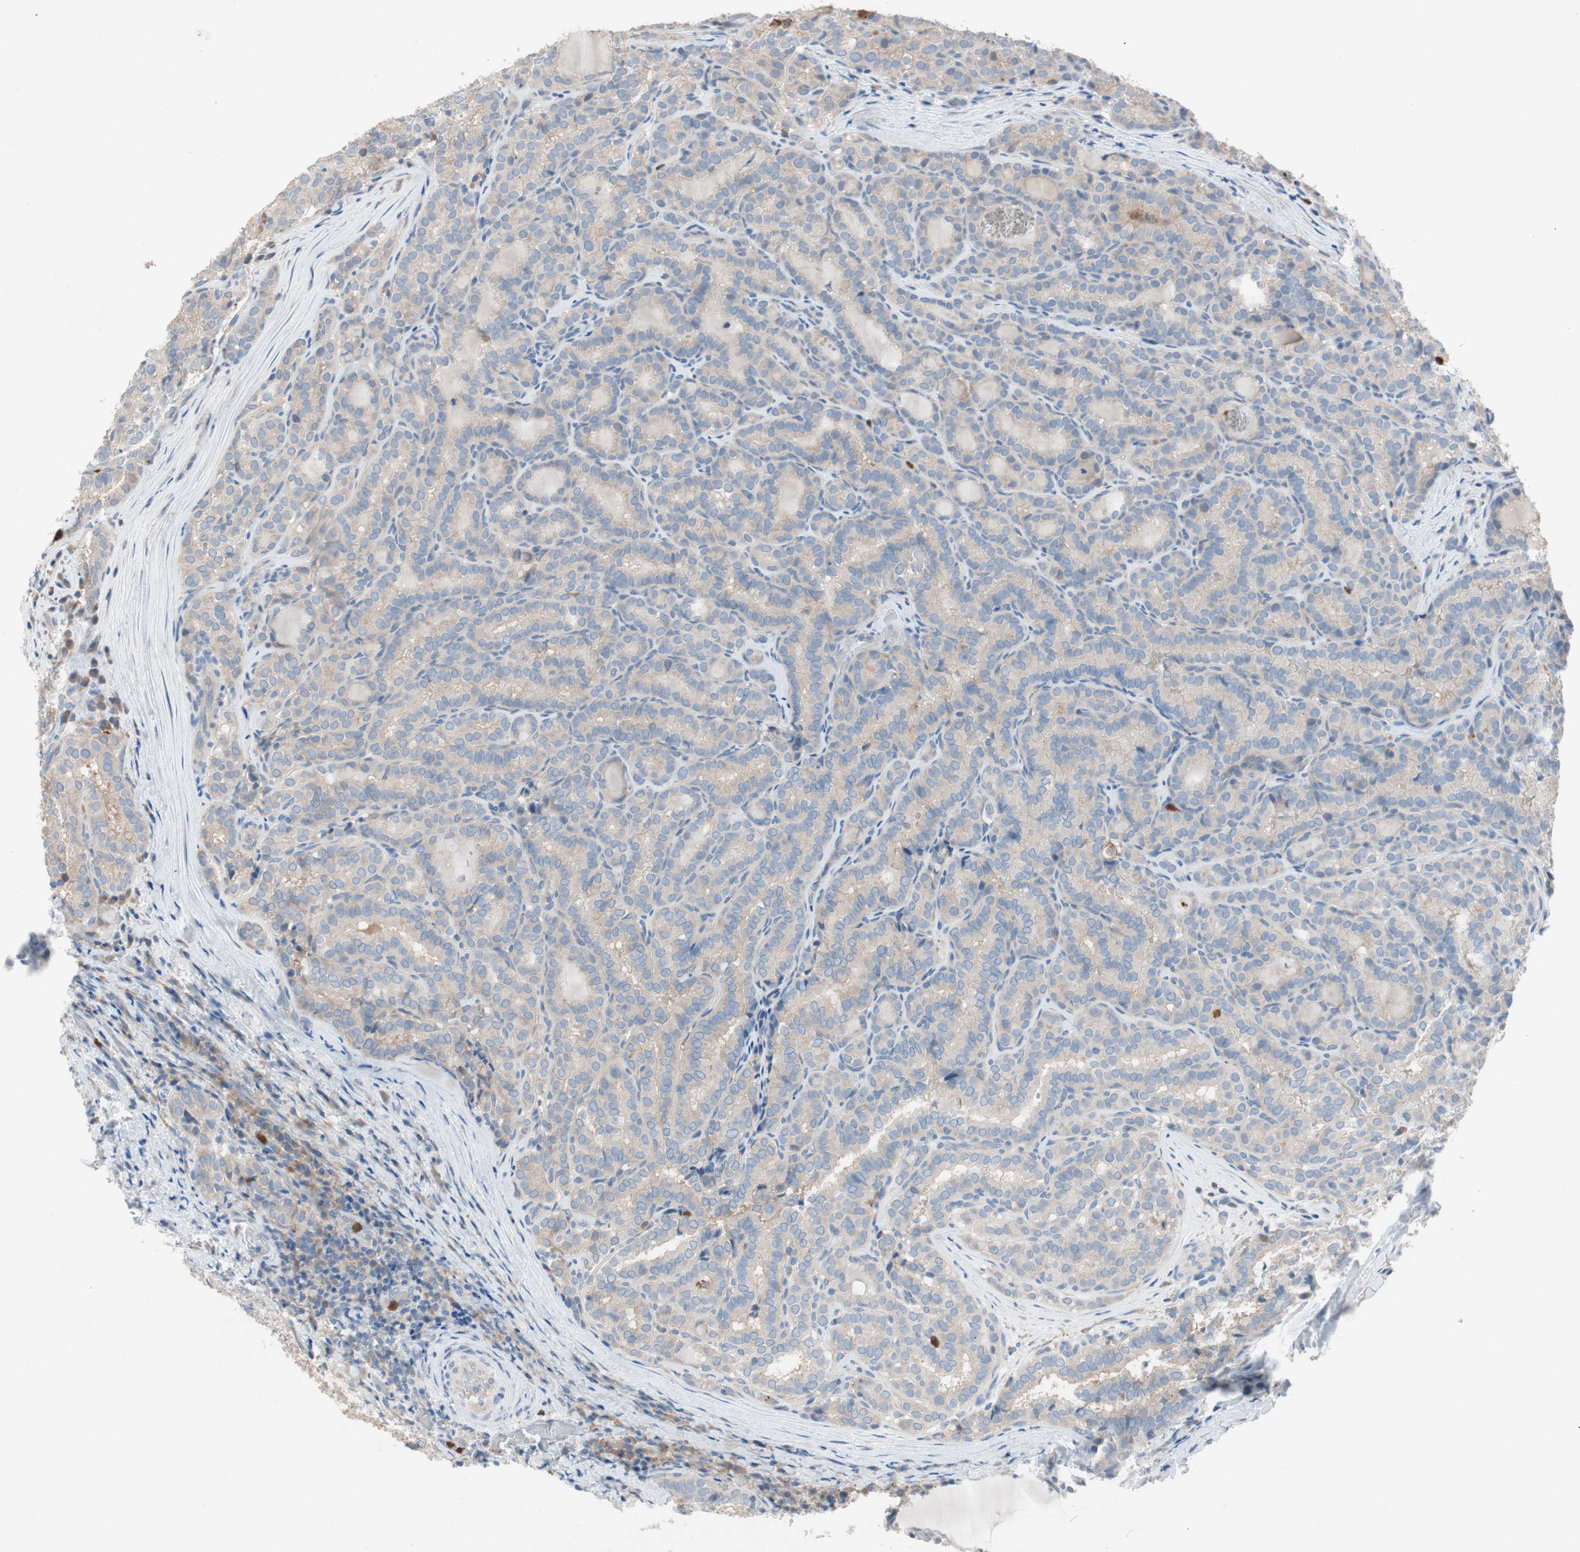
{"staining": {"intensity": "weak", "quantity": ">75%", "location": "cytoplasmic/membranous"}, "tissue": "thyroid cancer", "cell_type": "Tumor cells", "image_type": "cancer", "snomed": [{"axis": "morphology", "description": "Normal tissue, NOS"}, {"axis": "morphology", "description": "Papillary adenocarcinoma, NOS"}, {"axis": "topography", "description": "Thyroid gland"}], "caption": "This histopathology image exhibits immunohistochemistry (IHC) staining of human thyroid cancer, with low weak cytoplasmic/membranous expression in approximately >75% of tumor cells.", "gene": "CLEC4D", "patient": {"sex": "female", "age": 30}}